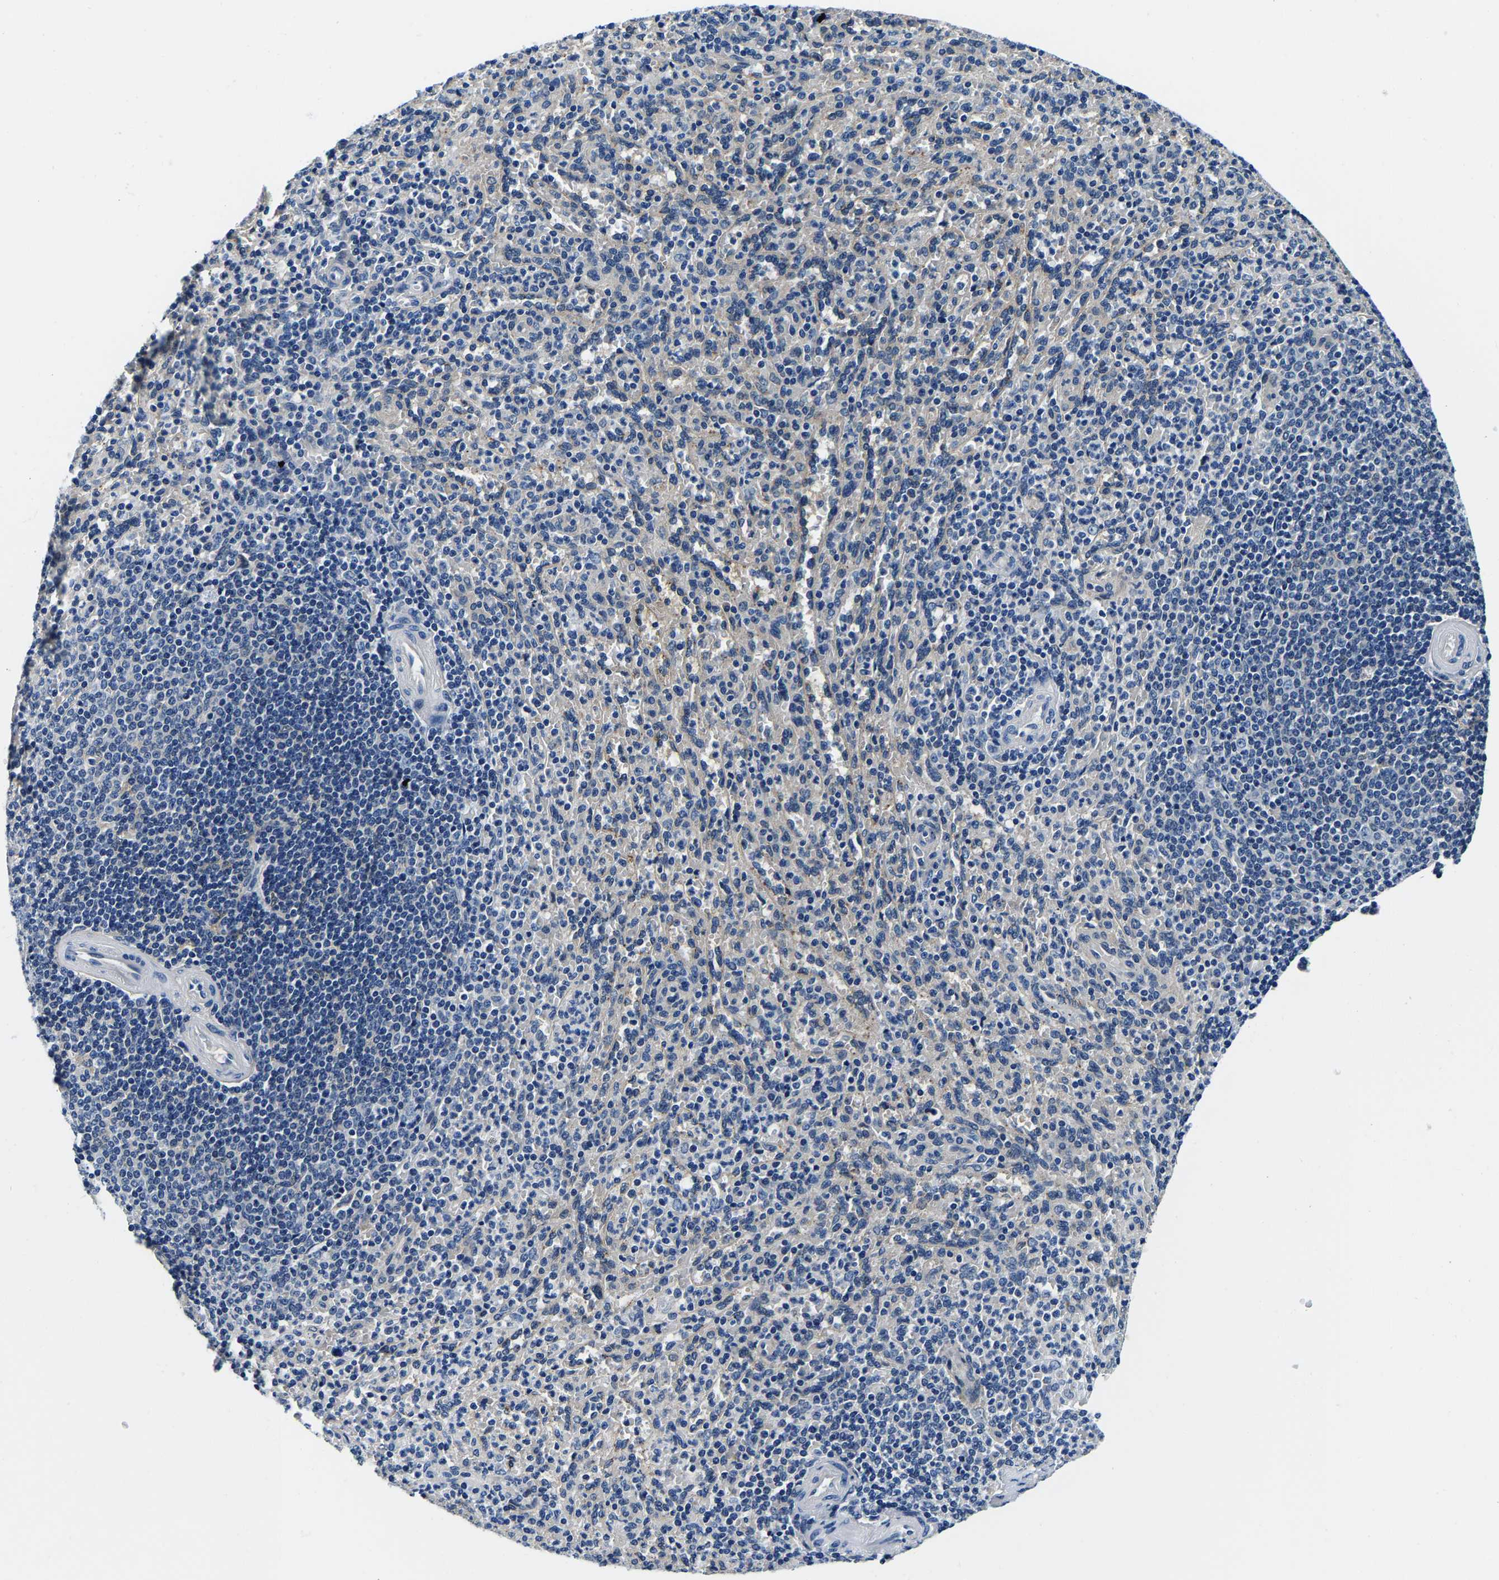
{"staining": {"intensity": "negative", "quantity": "none", "location": "none"}, "tissue": "spleen", "cell_type": "Cells in red pulp", "image_type": "normal", "snomed": [{"axis": "morphology", "description": "Normal tissue, NOS"}, {"axis": "topography", "description": "Spleen"}], "caption": "DAB immunohistochemical staining of benign human spleen displays no significant expression in cells in red pulp. (DAB IHC visualized using brightfield microscopy, high magnification).", "gene": "ACO1", "patient": {"sex": "male", "age": 36}}